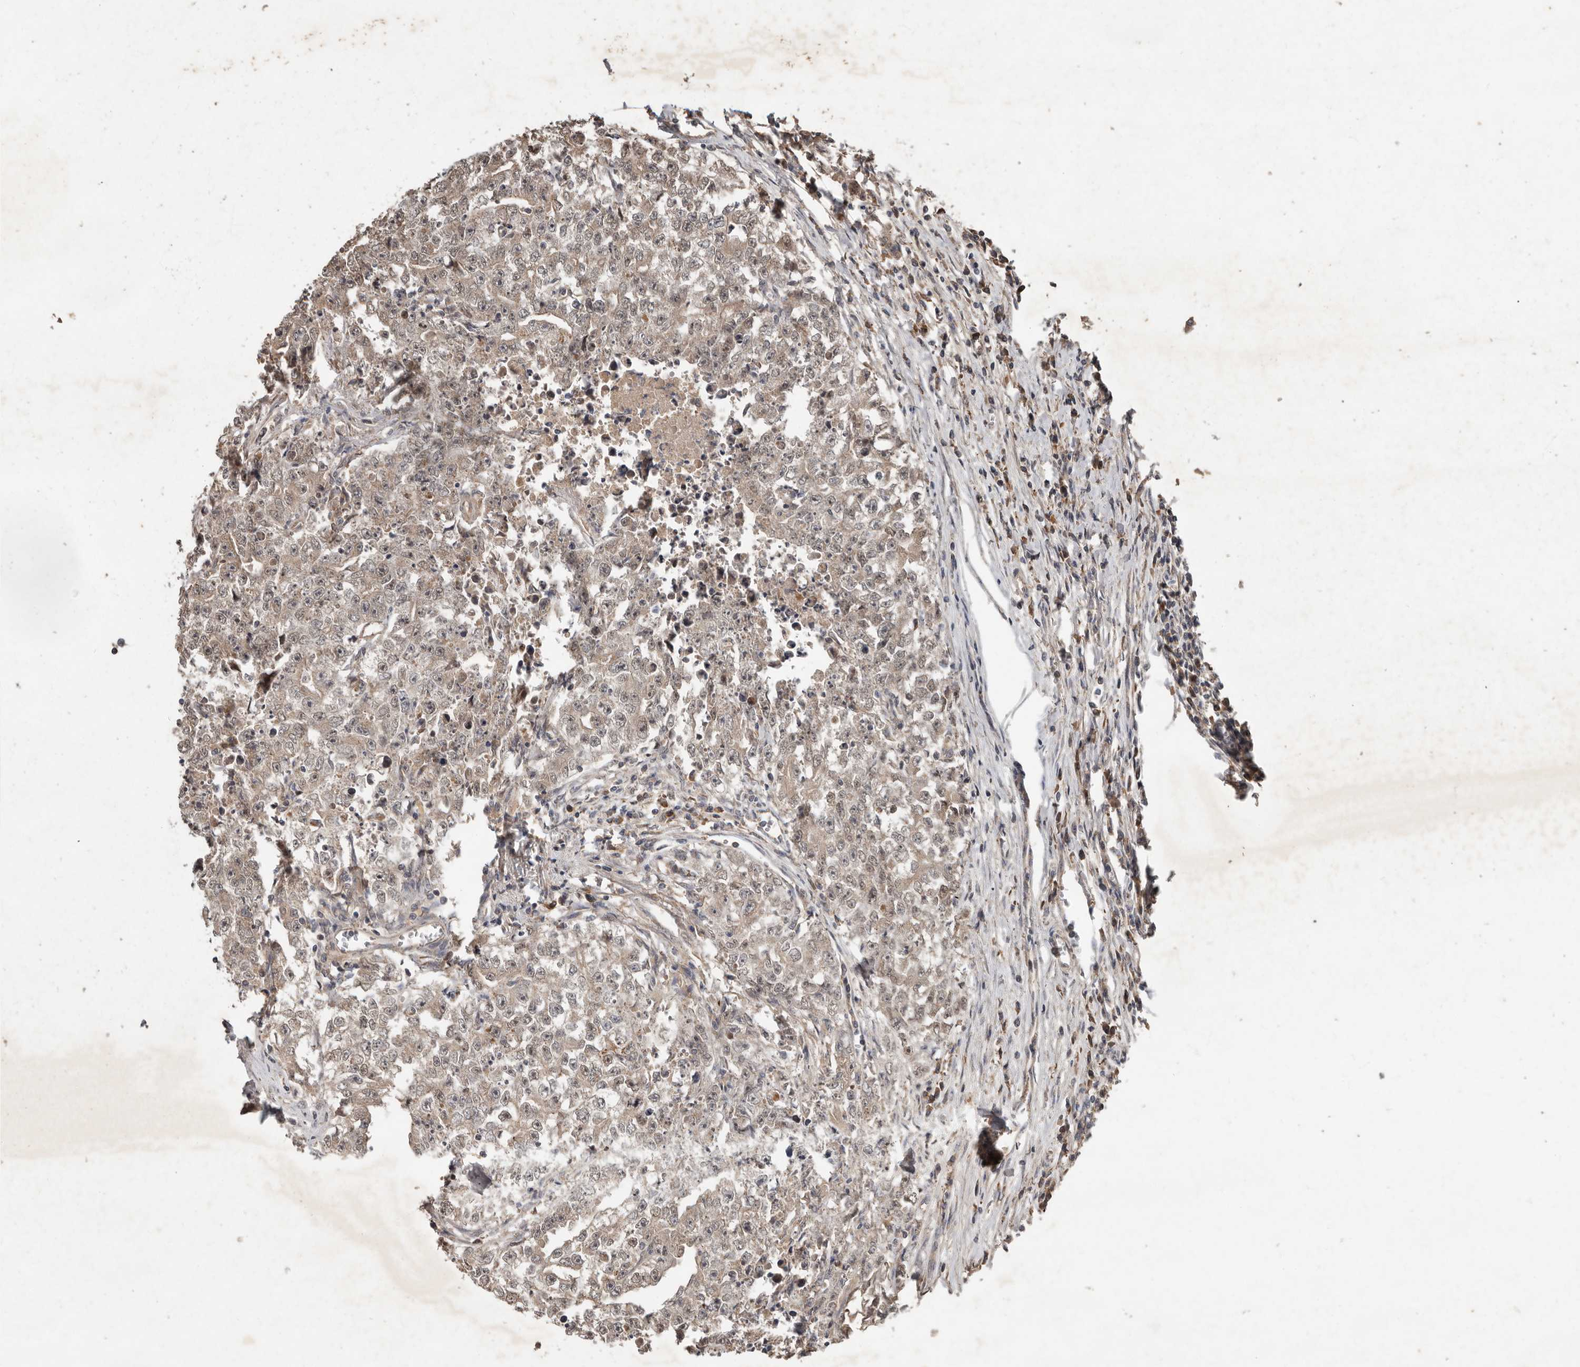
{"staining": {"intensity": "weak", "quantity": ">75%", "location": "cytoplasmic/membranous"}, "tissue": "testis cancer", "cell_type": "Tumor cells", "image_type": "cancer", "snomed": [{"axis": "morphology", "description": "Seminoma, NOS"}, {"axis": "morphology", "description": "Carcinoma, Embryonal, NOS"}, {"axis": "topography", "description": "Testis"}], "caption": "Protein expression by immunohistochemistry exhibits weak cytoplasmic/membranous staining in approximately >75% of tumor cells in testis seminoma. (DAB (3,3'-diaminobenzidine) IHC with brightfield microscopy, high magnification).", "gene": "KIF26B", "patient": {"sex": "male", "age": 43}}